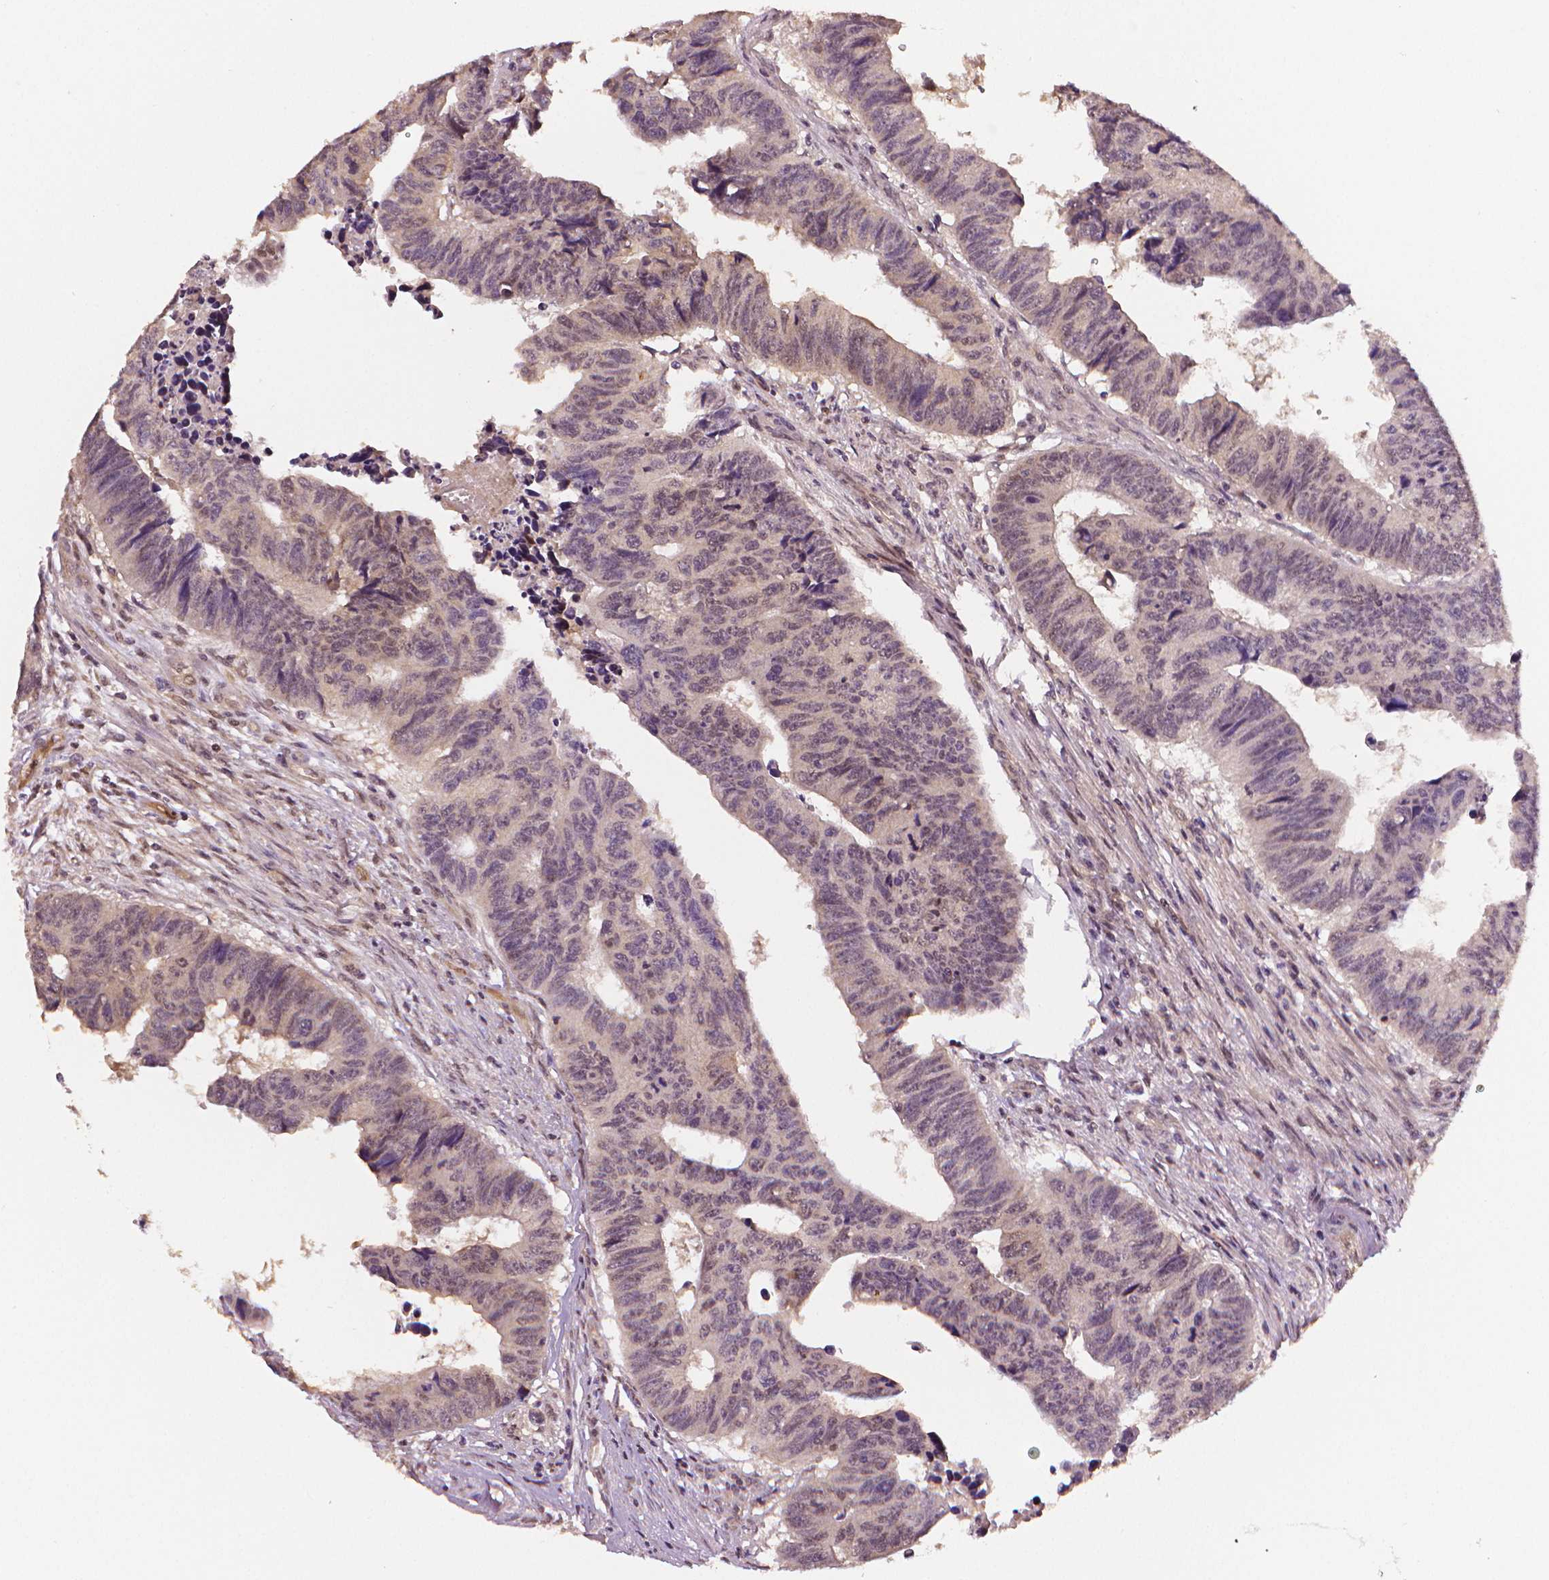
{"staining": {"intensity": "weak", "quantity": "<25%", "location": "nuclear"}, "tissue": "colorectal cancer", "cell_type": "Tumor cells", "image_type": "cancer", "snomed": [{"axis": "morphology", "description": "Adenocarcinoma, NOS"}, {"axis": "topography", "description": "Rectum"}], "caption": "Colorectal adenocarcinoma was stained to show a protein in brown. There is no significant expression in tumor cells.", "gene": "STAT3", "patient": {"sex": "female", "age": 85}}